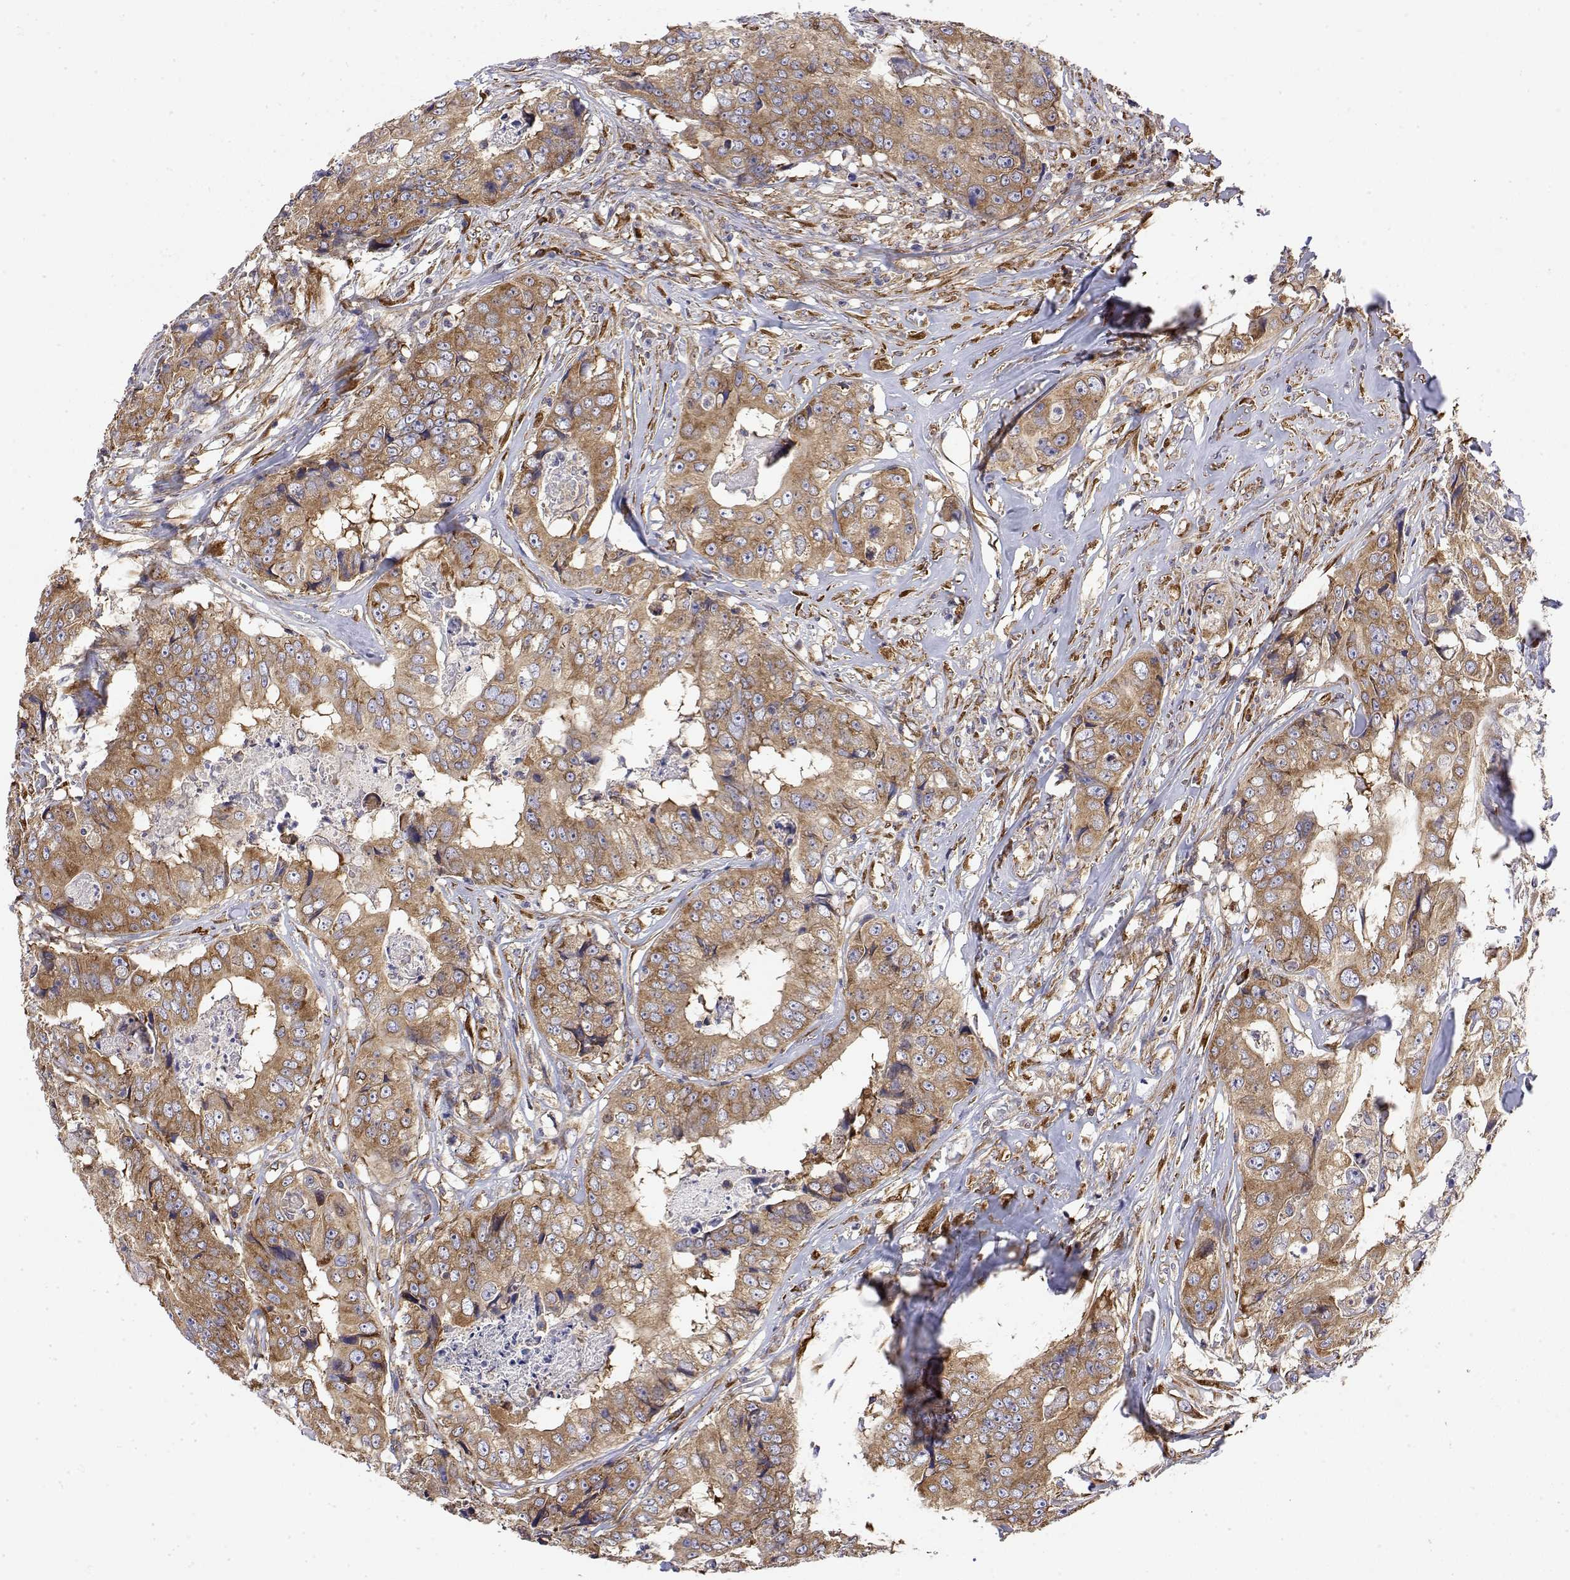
{"staining": {"intensity": "moderate", "quantity": ">75%", "location": "cytoplasmic/membranous"}, "tissue": "colorectal cancer", "cell_type": "Tumor cells", "image_type": "cancer", "snomed": [{"axis": "morphology", "description": "Adenocarcinoma, NOS"}, {"axis": "topography", "description": "Rectum"}], "caption": "High-magnification brightfield microscopy of colorectal cancer stained with DAB (3,3'-diaminobenzidine) (brown) and counterstained with hematoxylin (blue). tumor cells exhibit moderate cytoplasmic/membranous expression is identified in approximately>75% of cells. (Brightfield microscopy of DAB IHC at high magnification).", "gene": "EEF1G", "patient": {"sex": "female", "age": 62}}